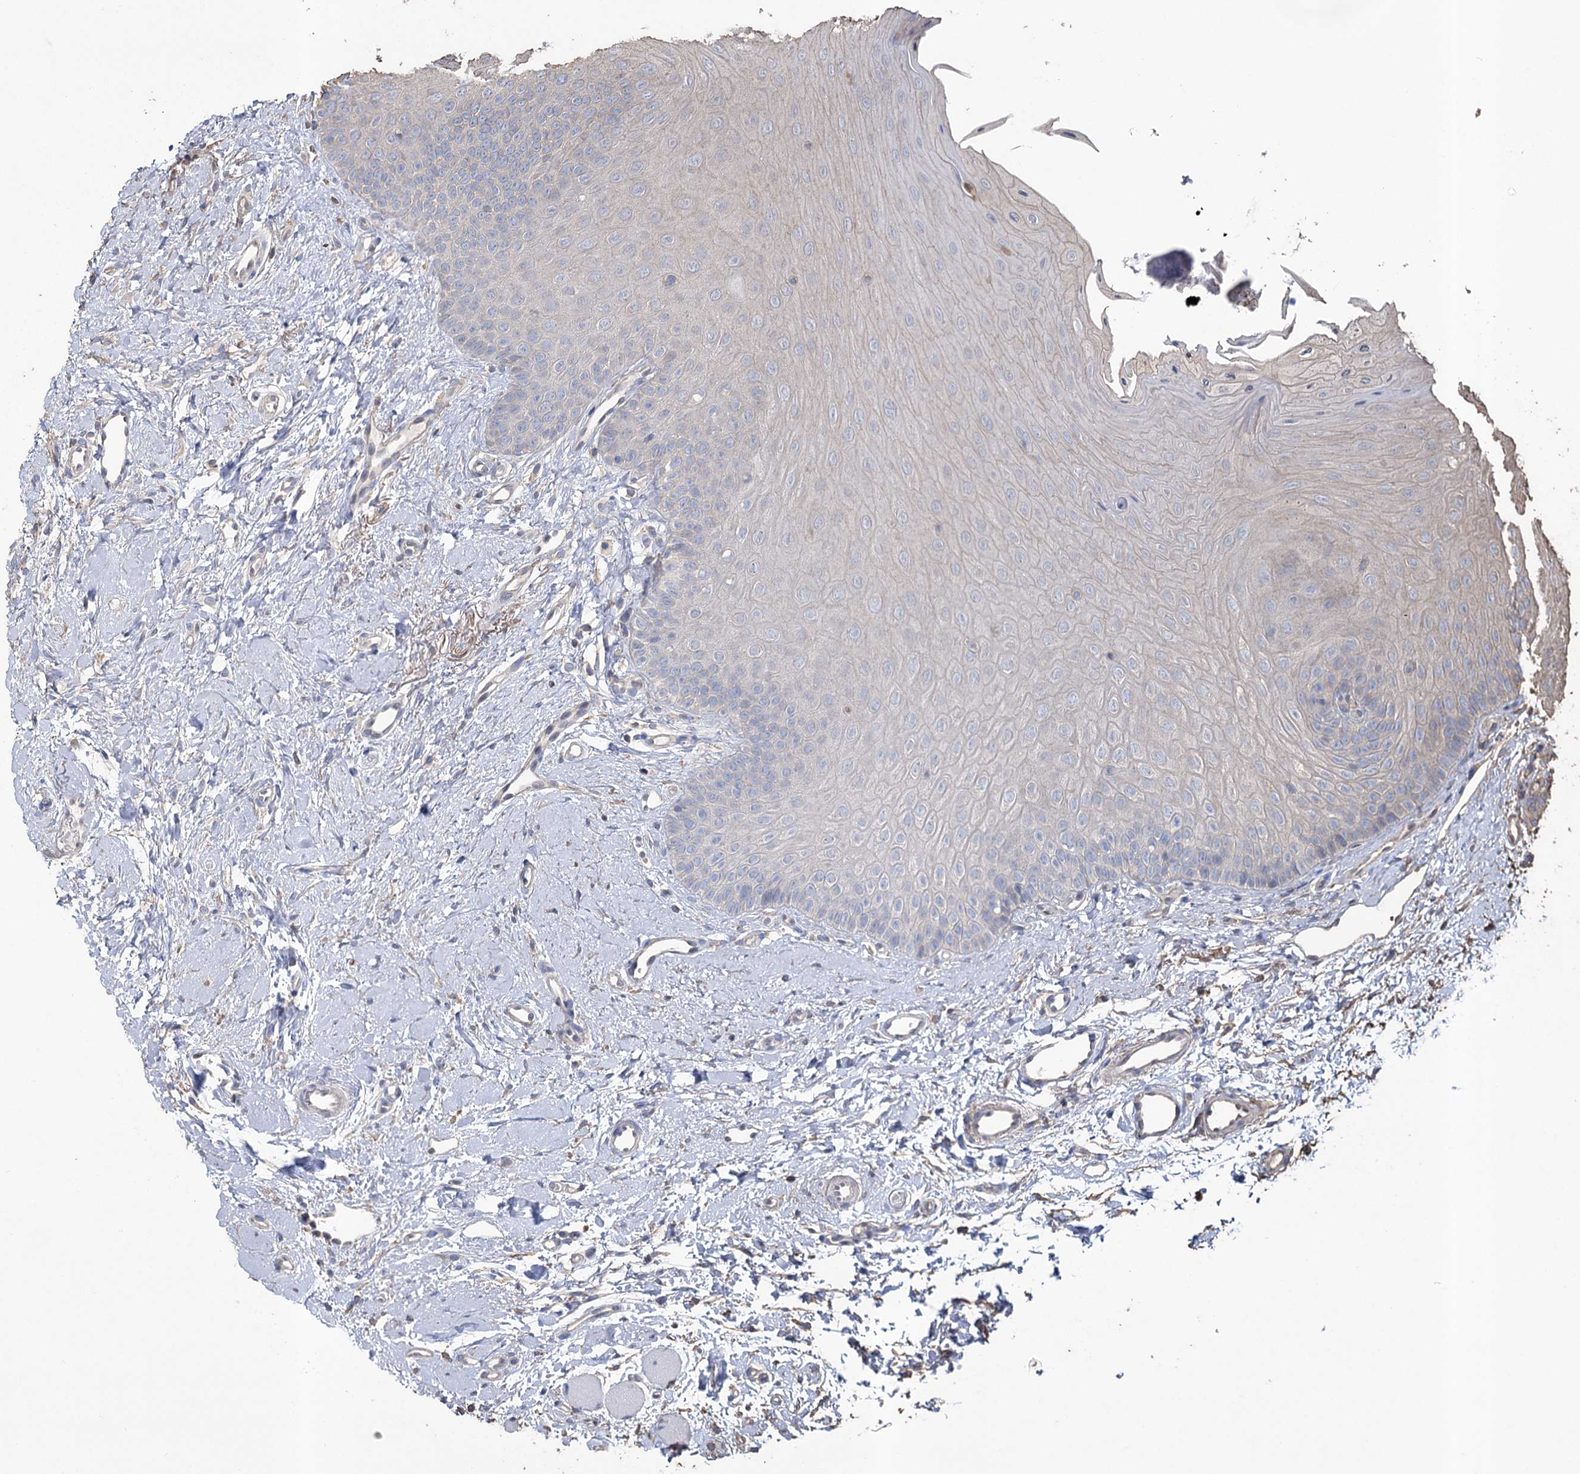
{"staining": {"intensity": "negative", "quantity": "none", "location": "none"}, "tissue": "oral mucosa", "cell_type": "Squamous epithelial cells", "image_type": "normal", "snomed": [{"axis": "morphology", "description": "Normal tissue, NOS"}, {"axis": "topography", "description": "Oral tissue"}], "caption": "IHC of benign human oral mucosa exhibits no expression in squamous epithelial cells. (DAB (3,3'-diaminobenzidine) IHC visualized using brightfield microscopy, high magnification).", "gene": "FAM13B", "patient": {"sex": "female", "age": 68}}